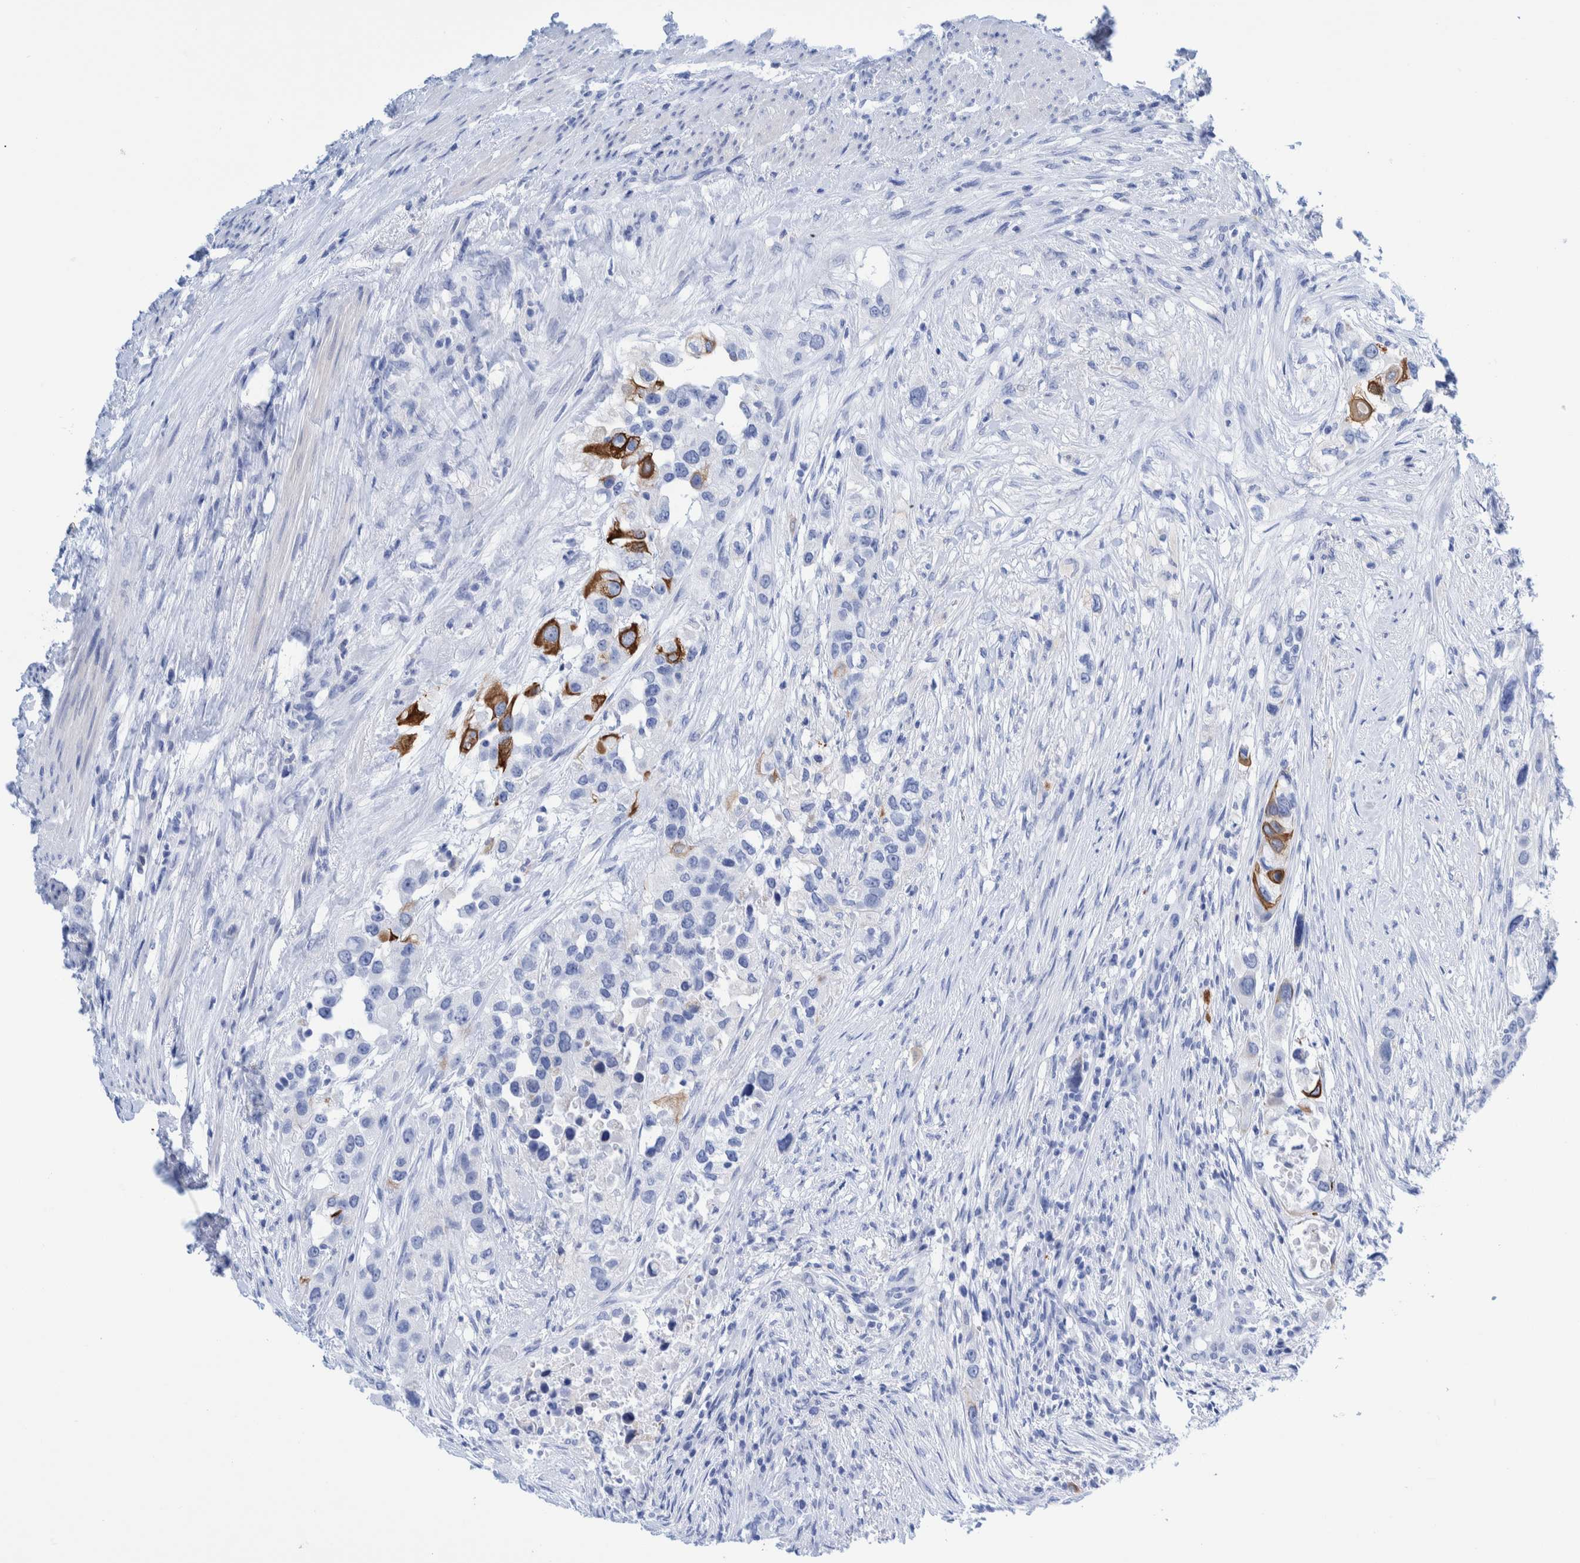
{"staining": {"intensity": "moderate", "quantity": "<25%", "location": "cytoplasmic/membranous"}, "tissue": "urothelial cancer", "cell_type": "Tumor cells", "image_type": "cancer", "snomed": [{"axis": "morphology", "description": "Urothelial carcinoma, High grade"}, {"axis": "topography", "description": "Urinary bladder"}], "caption": "The immunohistochemical stain highlights moderate cytoplasmic/membranous expression in tumor cells of urothelial cancer tissue.", "gene": "KRT14", "patient": {"sex": "female", "age": 80}}